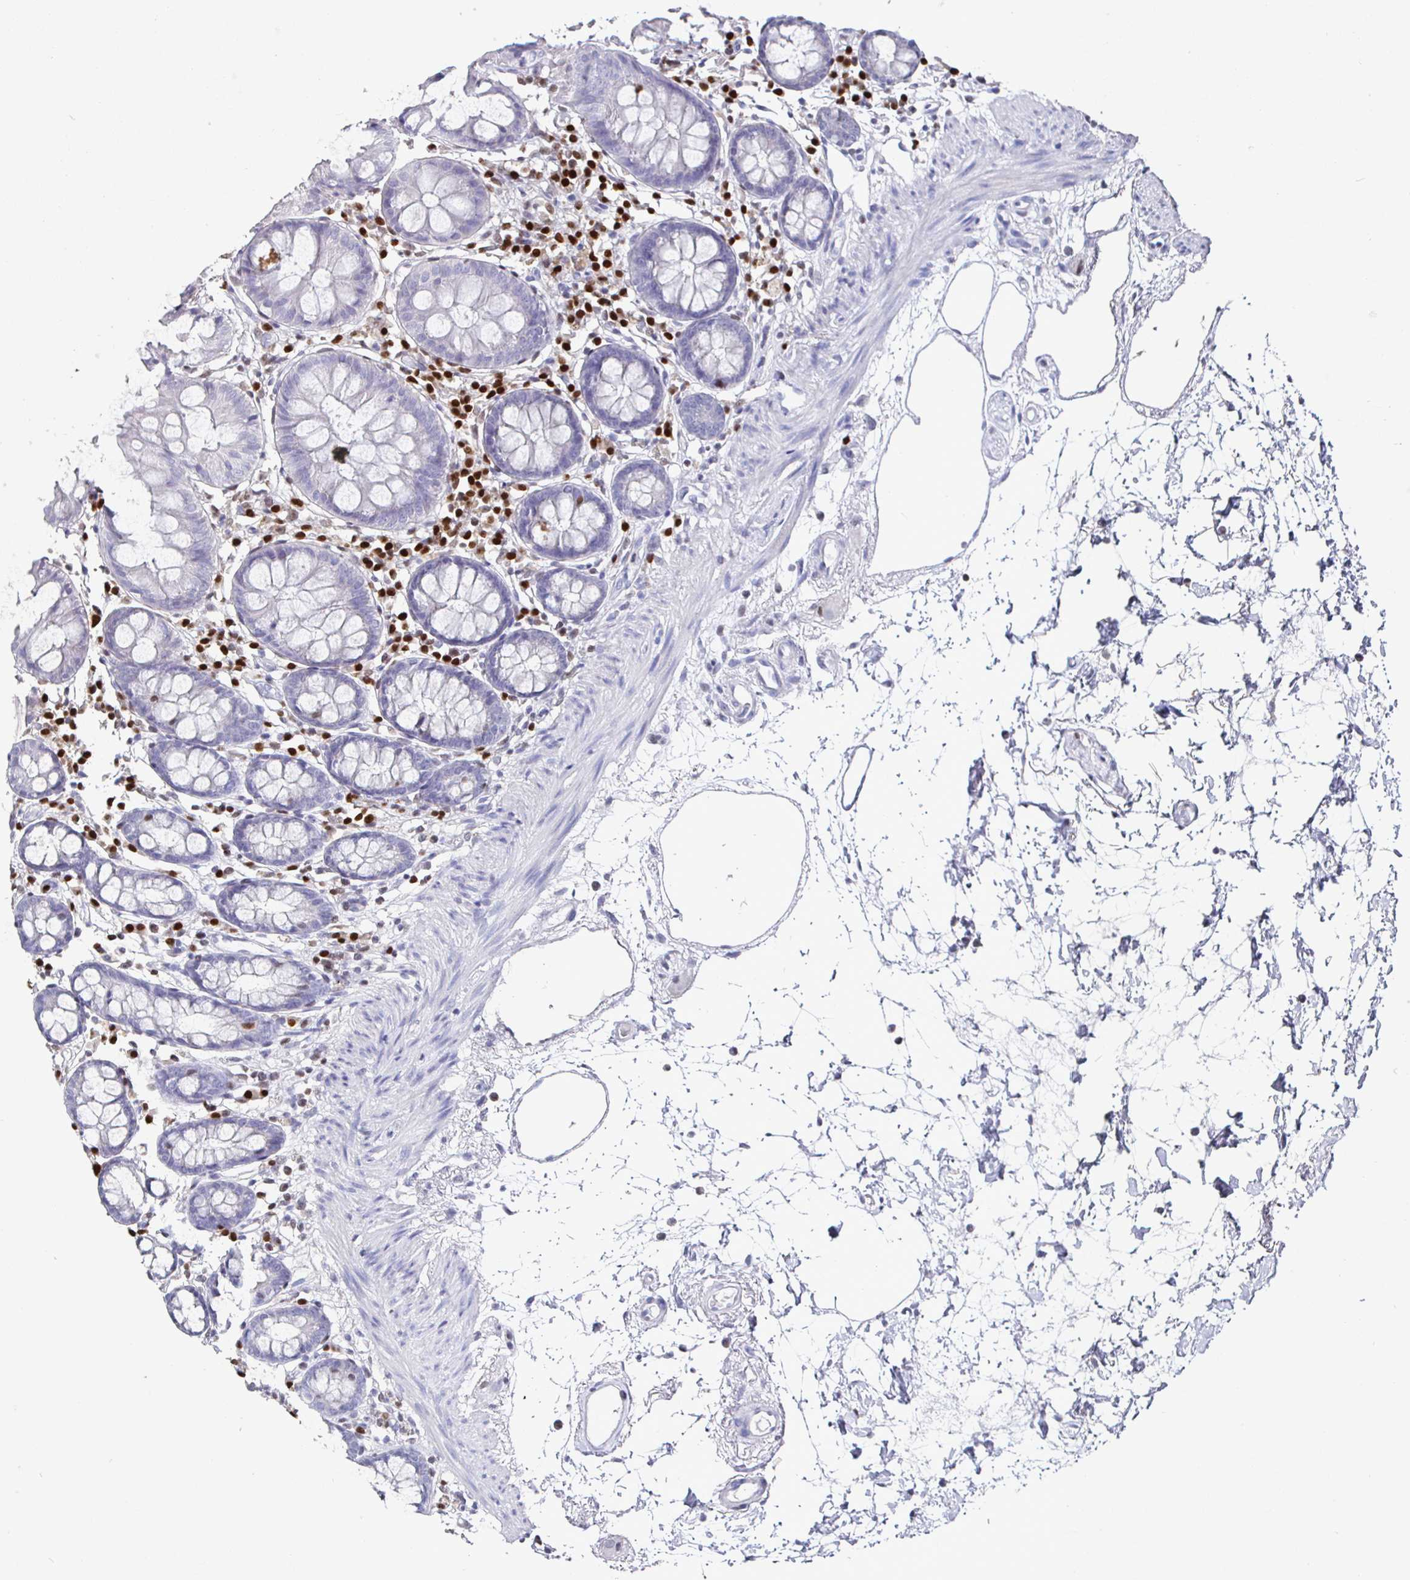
{"staining": {"intensity": "negative", "quantity": "none", "location": "none"}, "tissue": "colon", "cell_type": "Endothelial cells", "image_type": "normal", "snomed": [{"axis": "morphology", "description": "Normal tissue, NOS"}, {"axis": "topography", "description": "Colon"}], "caption": "Endothelial cells are negative for protein expression in benign human colon. (Stains: DAB (3,3'-diaminobenzidine) immunohistochemistry (IHC) with hematoxylin counter stain, Microscopy: brightfield microscopy at high magnification).", "gene": "RUNX2", "patient": {"sex": "female", "age": 84}}